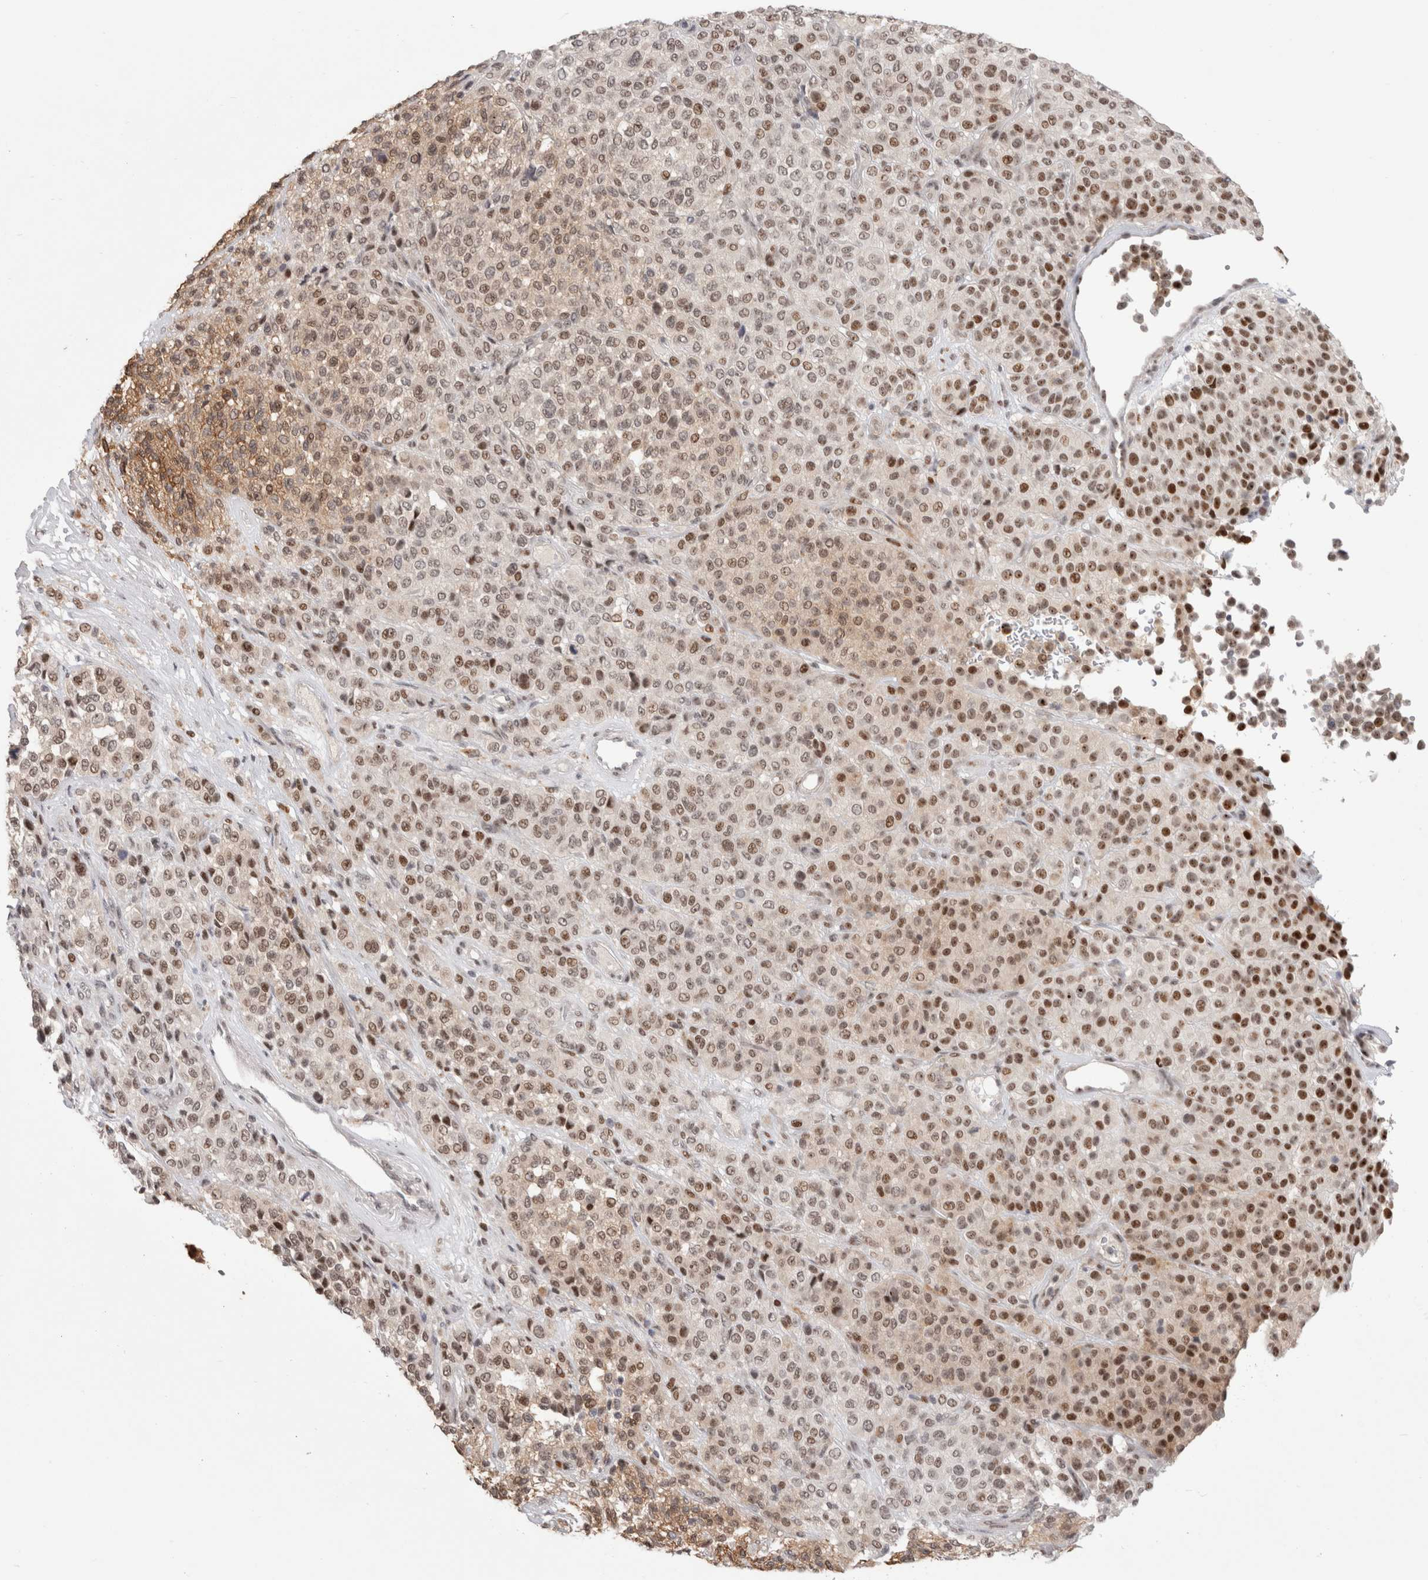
{"staining": {"intensity": "moderate", "quantity": ">75%", "location": "nuclear"}, "tissue": "melanoma", "cell_type": "Tumor cells", "image_type": "cancer", "snomed": [{"axis": "morphology", "description": "Malignant melanoma, Metastatic site"}, {"axis": "topography", "description": "Pancreas"}], "caption": "A micrograph of human malignant melanoma (metastatic site) stained for a protein displays moderate nuclear brown staining in tumor cells. (brown staining indicates protein expression, while blue staining denotes nuclei).", "gene": "SENP6", "patient": {"sex": "female", "age": 30}}